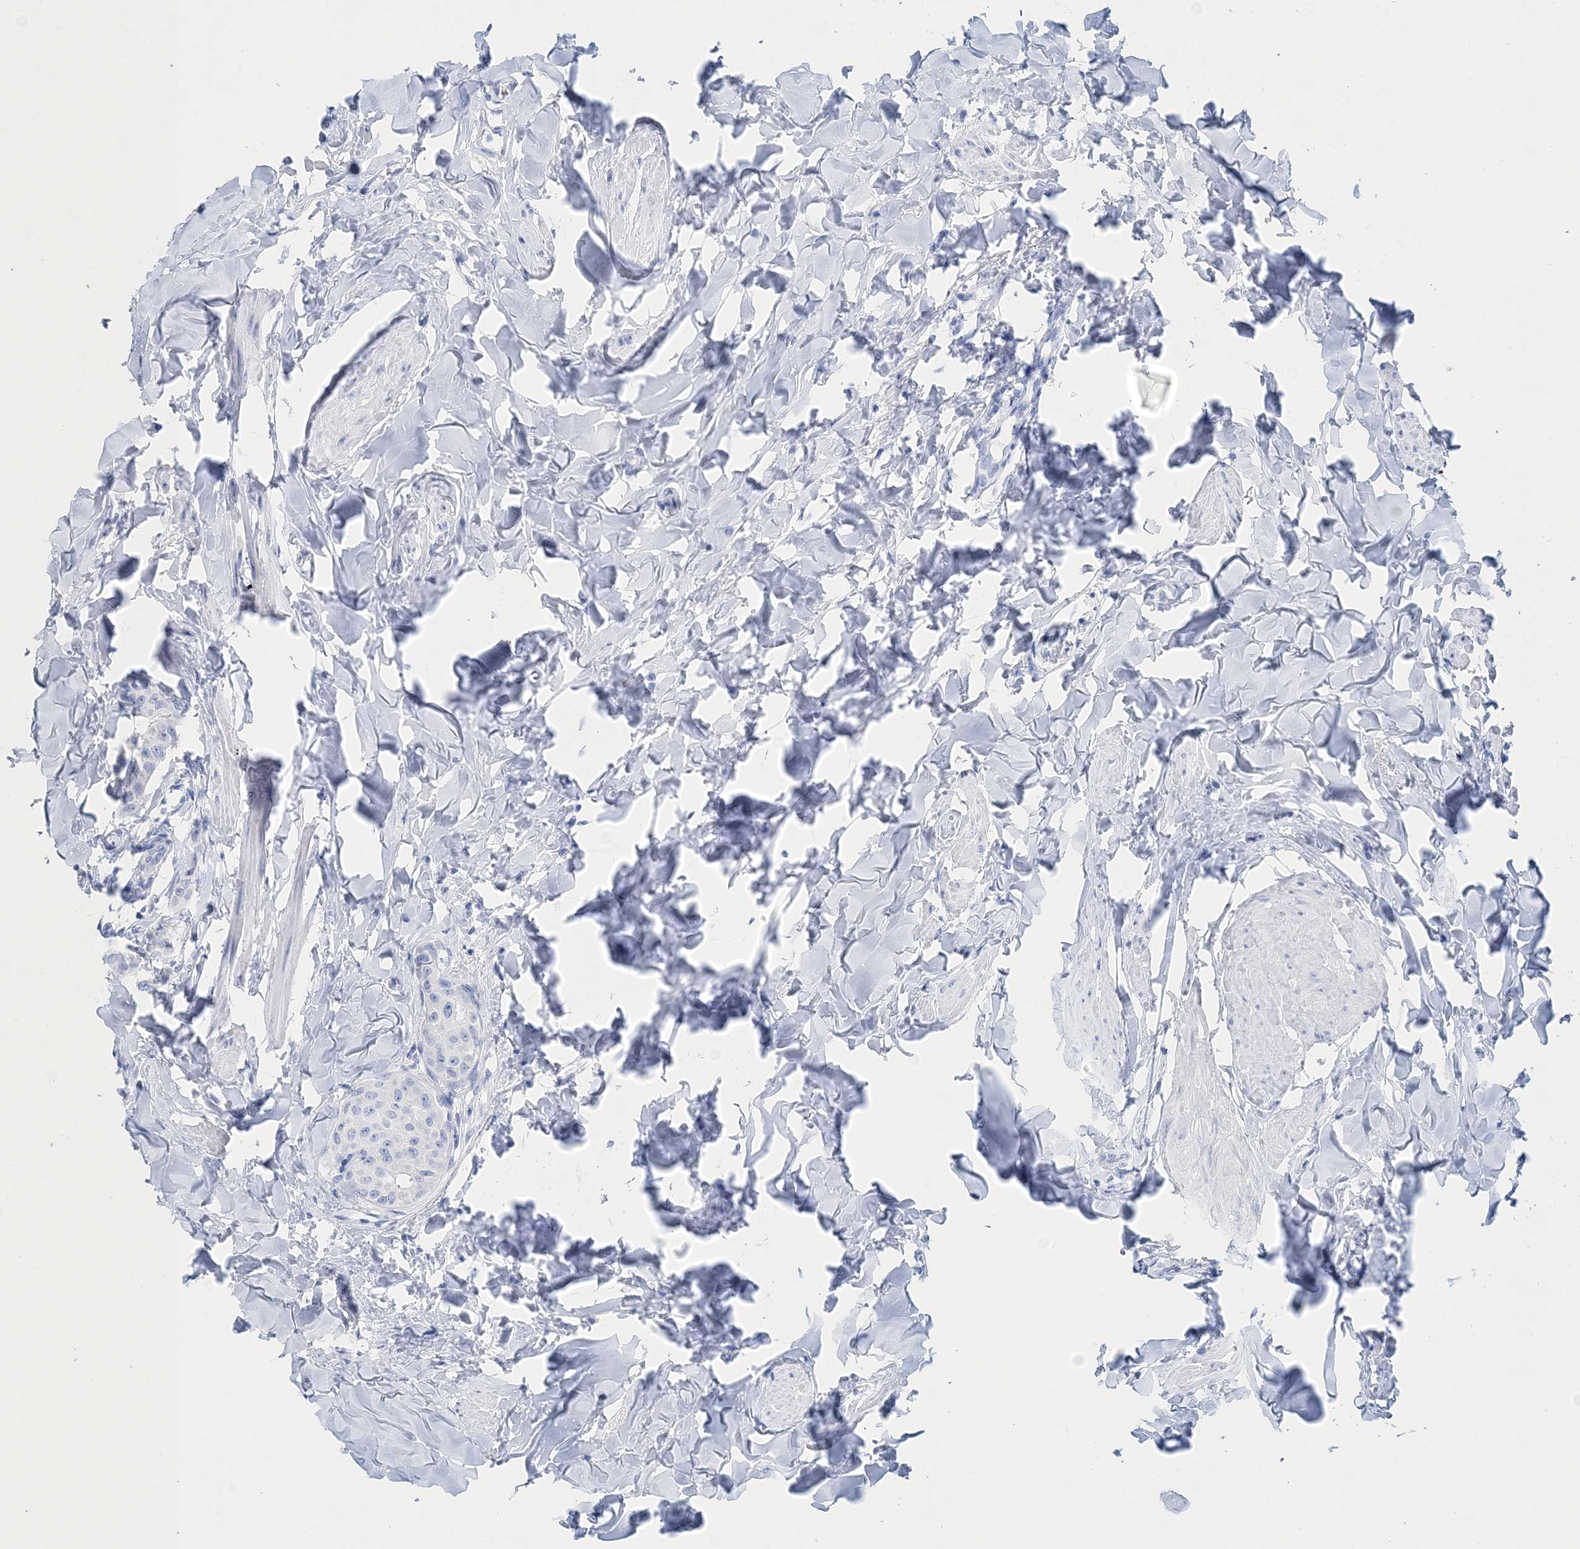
{"staining": {"intensity": "negative", "quantity": "none", "location": "none"}, "tissue": "breast cancer", "cell_type": "Tumor cells", "image_type": "cancer", "snomed": [{"axis": "morphology", "description": "Duct carcinoma"}, {"axis": "topography", "description": "Breast"}], "caption": "Breast cancer was stained to show a protein in brown. There is no significant expression in tumor cells. (DAB immunohistochemistry (IHC) visualized using brightfield microscopy, high magnification).", "gene": "TSPYL6", "patient": {"sex": "female", "age": 40}}